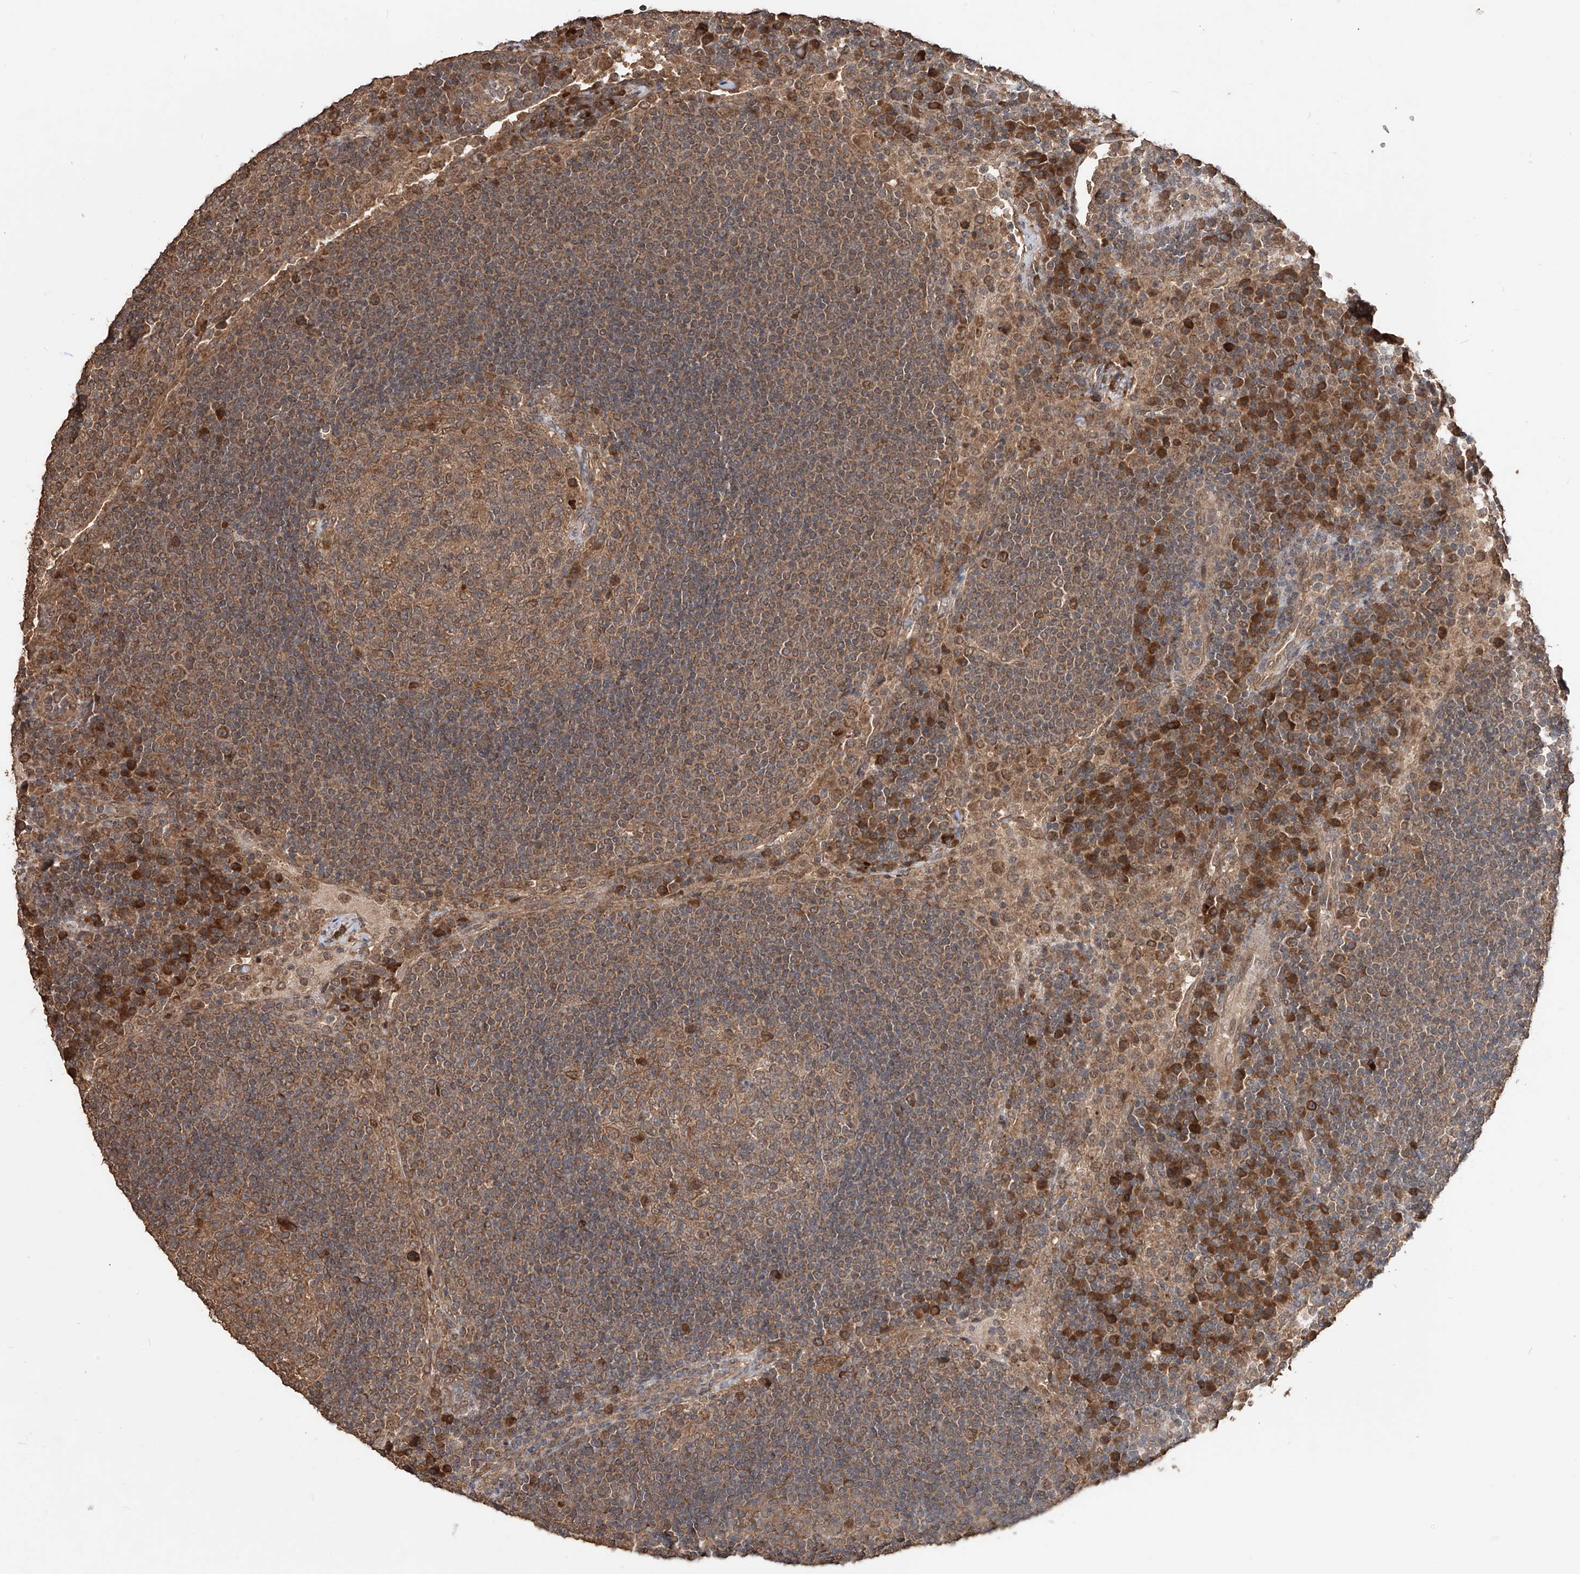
{"staining": {"intensity": "moderate", "quantity": ">75%", "location": "cytoplasmic/membranous"}, "tissue": "lymph node", "cell_type": "Germinal center cells", "image_type": "normal", "snomed": [{"axis": "morphology", "description": "Normal tissue, NOS"}, {"axis": "topography", "description": "Lymph node"}], "caption": "Brown immunohistochemical staining in unremarkable lymph node demonstrates moderate cytoplasmic/membranous expression in about >75% of germinal center cells.", "gene": "FAM135A", "patient": {"sex": "female", "age": 53}}